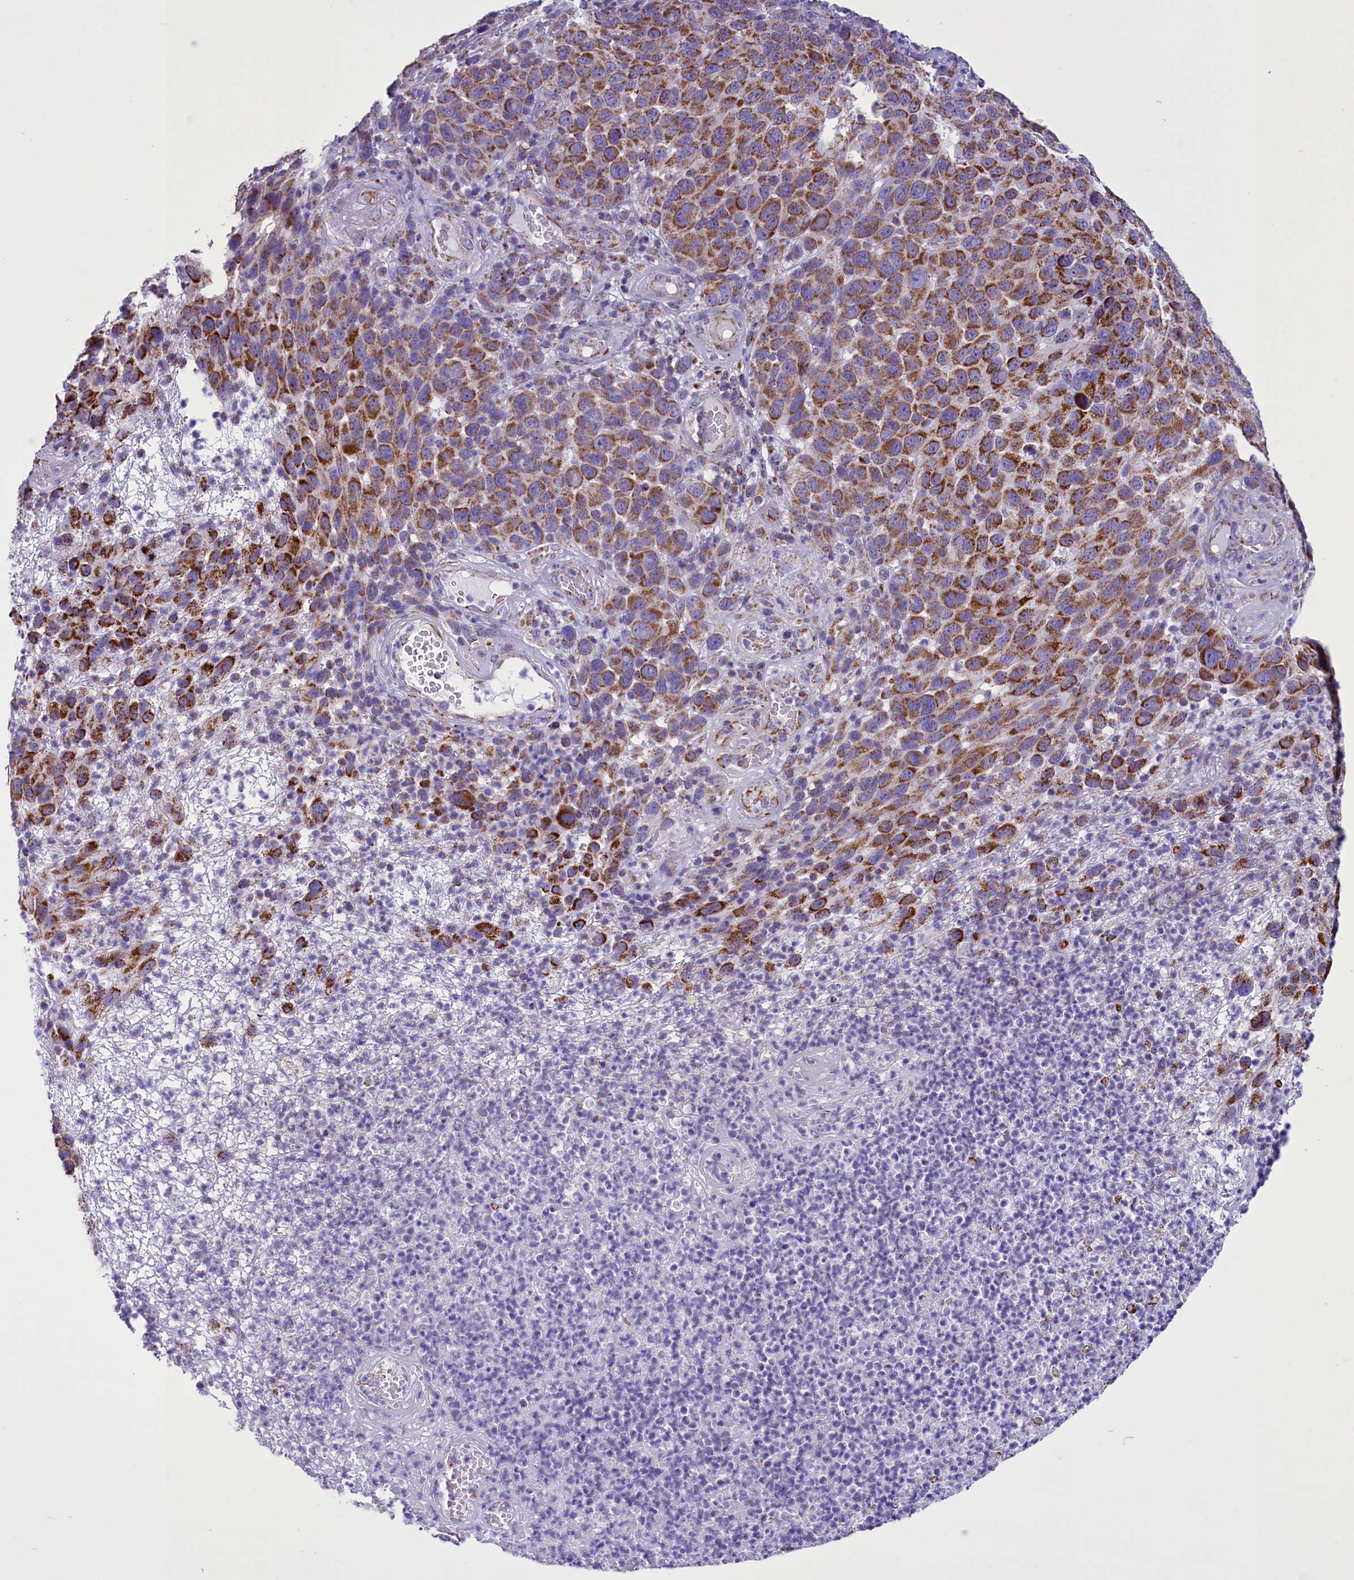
{"staining": {"intensity": "moderate", "quantity": ">75%", "location": "cytoplasmic/membranous"}, "tissue": "melanoma", "cell_type": "Tumor cells", "image_type": "cancer", "snomed": [{"axis": "morphology", "description": "Malignant melanoma, NOS"}, {"axis": "topography", "description": "Skin"}], "caption": "Immunohistochemical staining of human melanoma demonstrates moderate cytoplasmic/membranous protein expression in about >75% of tumor cells. Nuclei are stained in blue.", "gene": "ICA1L", "patient": {"sex": "male", "age": 49}}